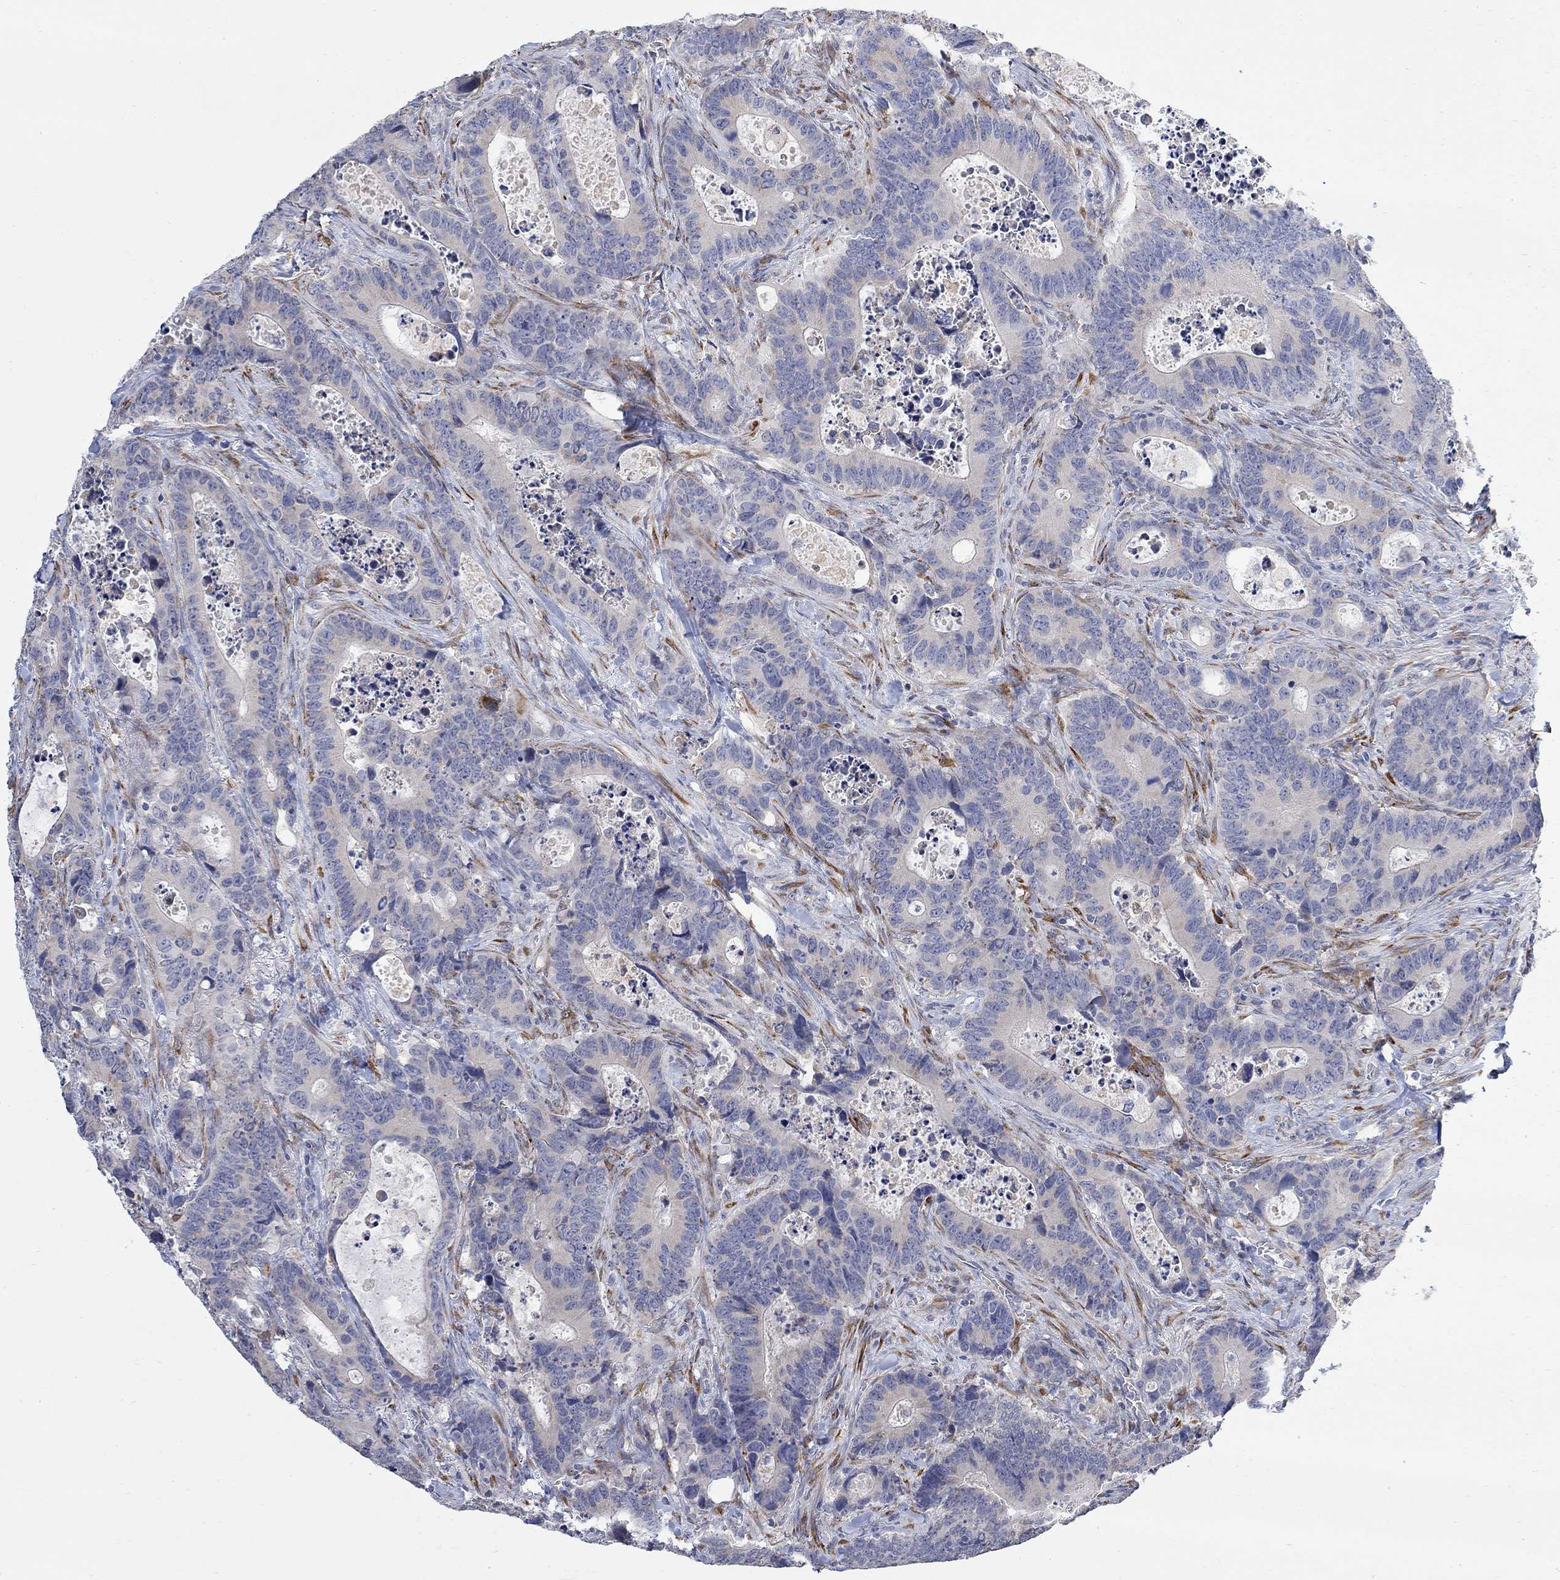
{"staining": {"intensity": "negative", "quantity": "none", "location": "none"}, "tissue": "colorectal cancer", "cell_type": "Tumor cells", "image_type": "cancer", "snomed": [{"axis": "morphology", "description": "Adenocarcinoma, NOS"}, {"axis": "topography", "description": "Colon"}], "caption": "Image shows no significant protein staining in tumor cells of colorectal cancer.", "gene": "FNDC5", "patient": {"sex": "female", "age": 82}}